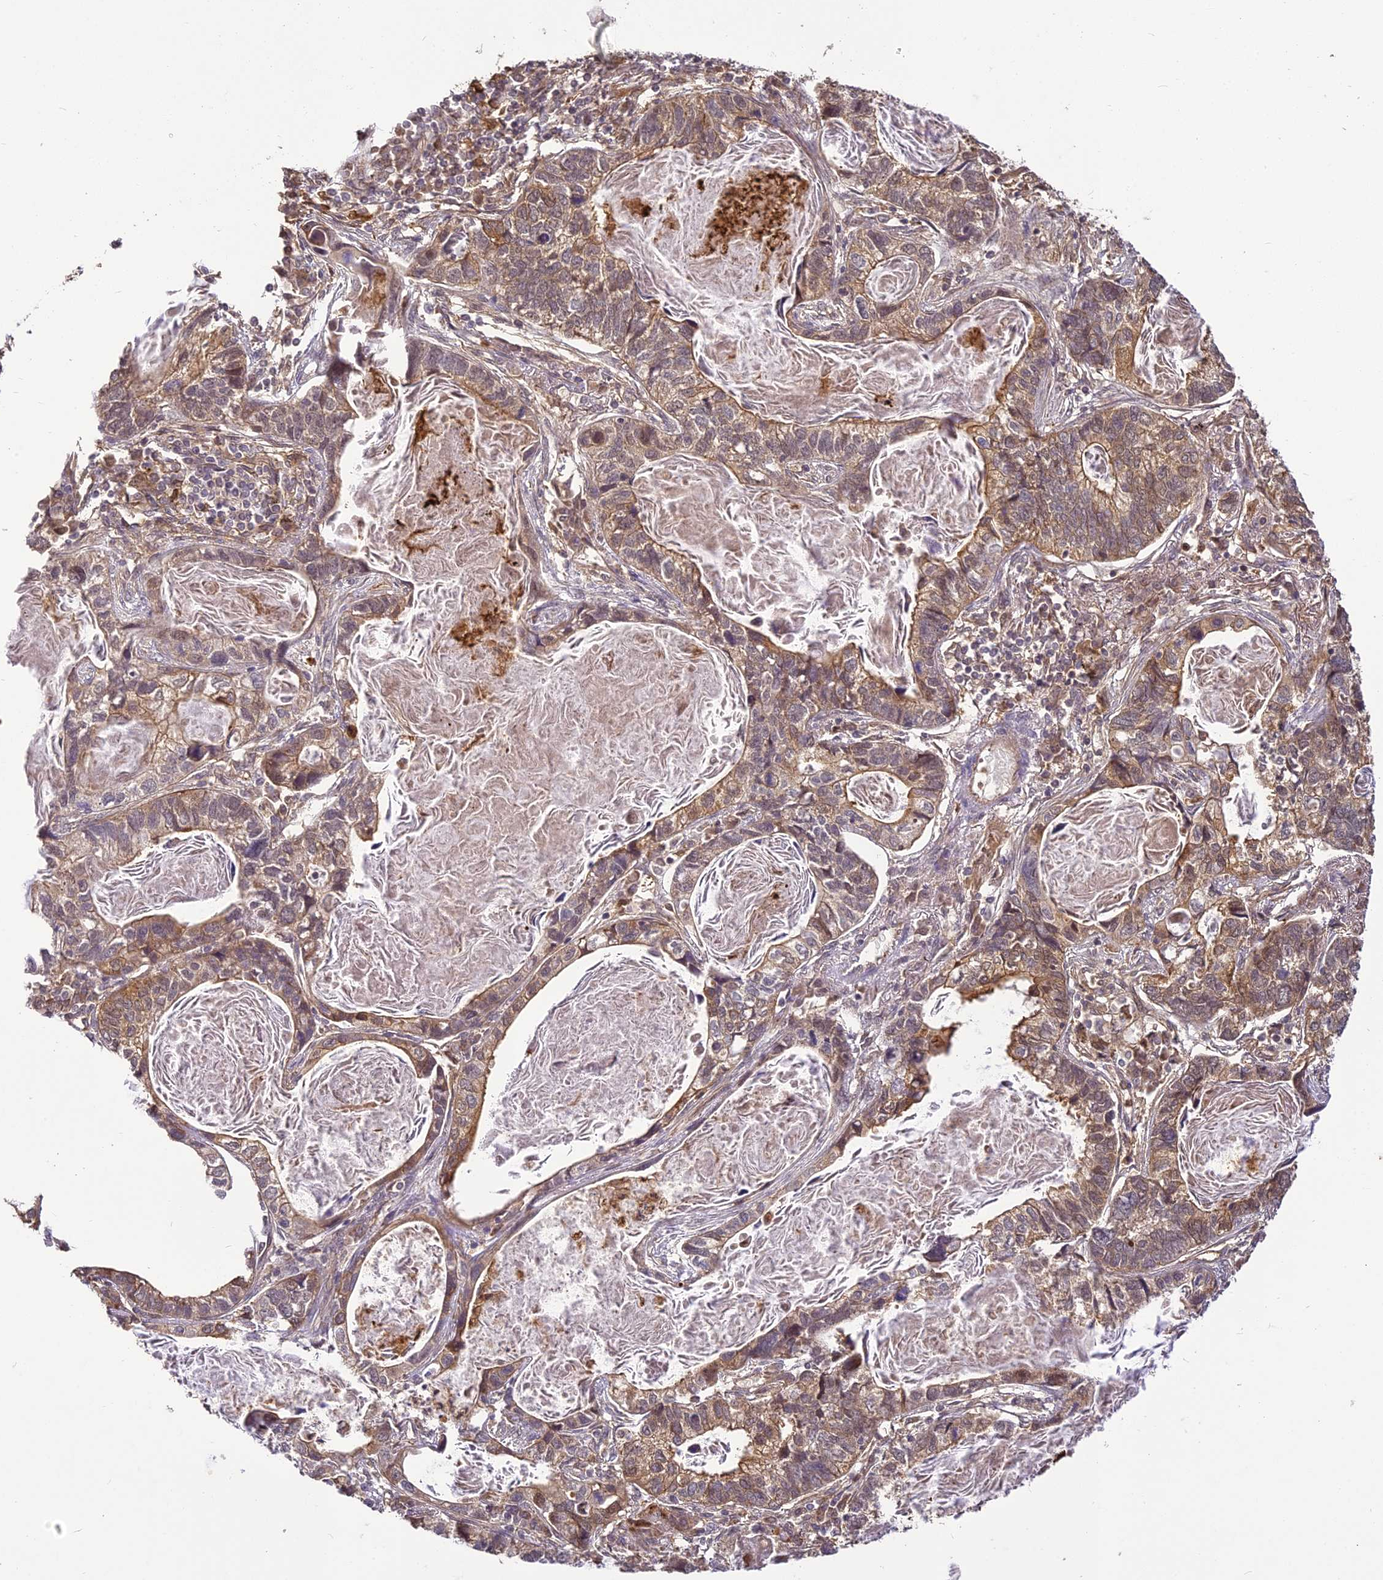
{"staining": {"intensity": "moderate", "quantity": "<25%", "location": "cytoplasmic/membranous,nuclear"}, "tissue": "lung cancer", "cell_type": "Tumor cells", "image_type": "cancer", "snomed": [{"axis": "morphology", "description": "Adenocarcinoma, NOS"}, {"axis": "topography", "description": "Lung"}], "caption": "A micrograph showing moderate cytoplasmic/membranous and nuclear staining in about <25% of tumor cells in lung cancer, as visualized by brown immunohistochemical staining.", "gene": "BCDIN3D", "patient": {"sex": "male", "age": 67}}